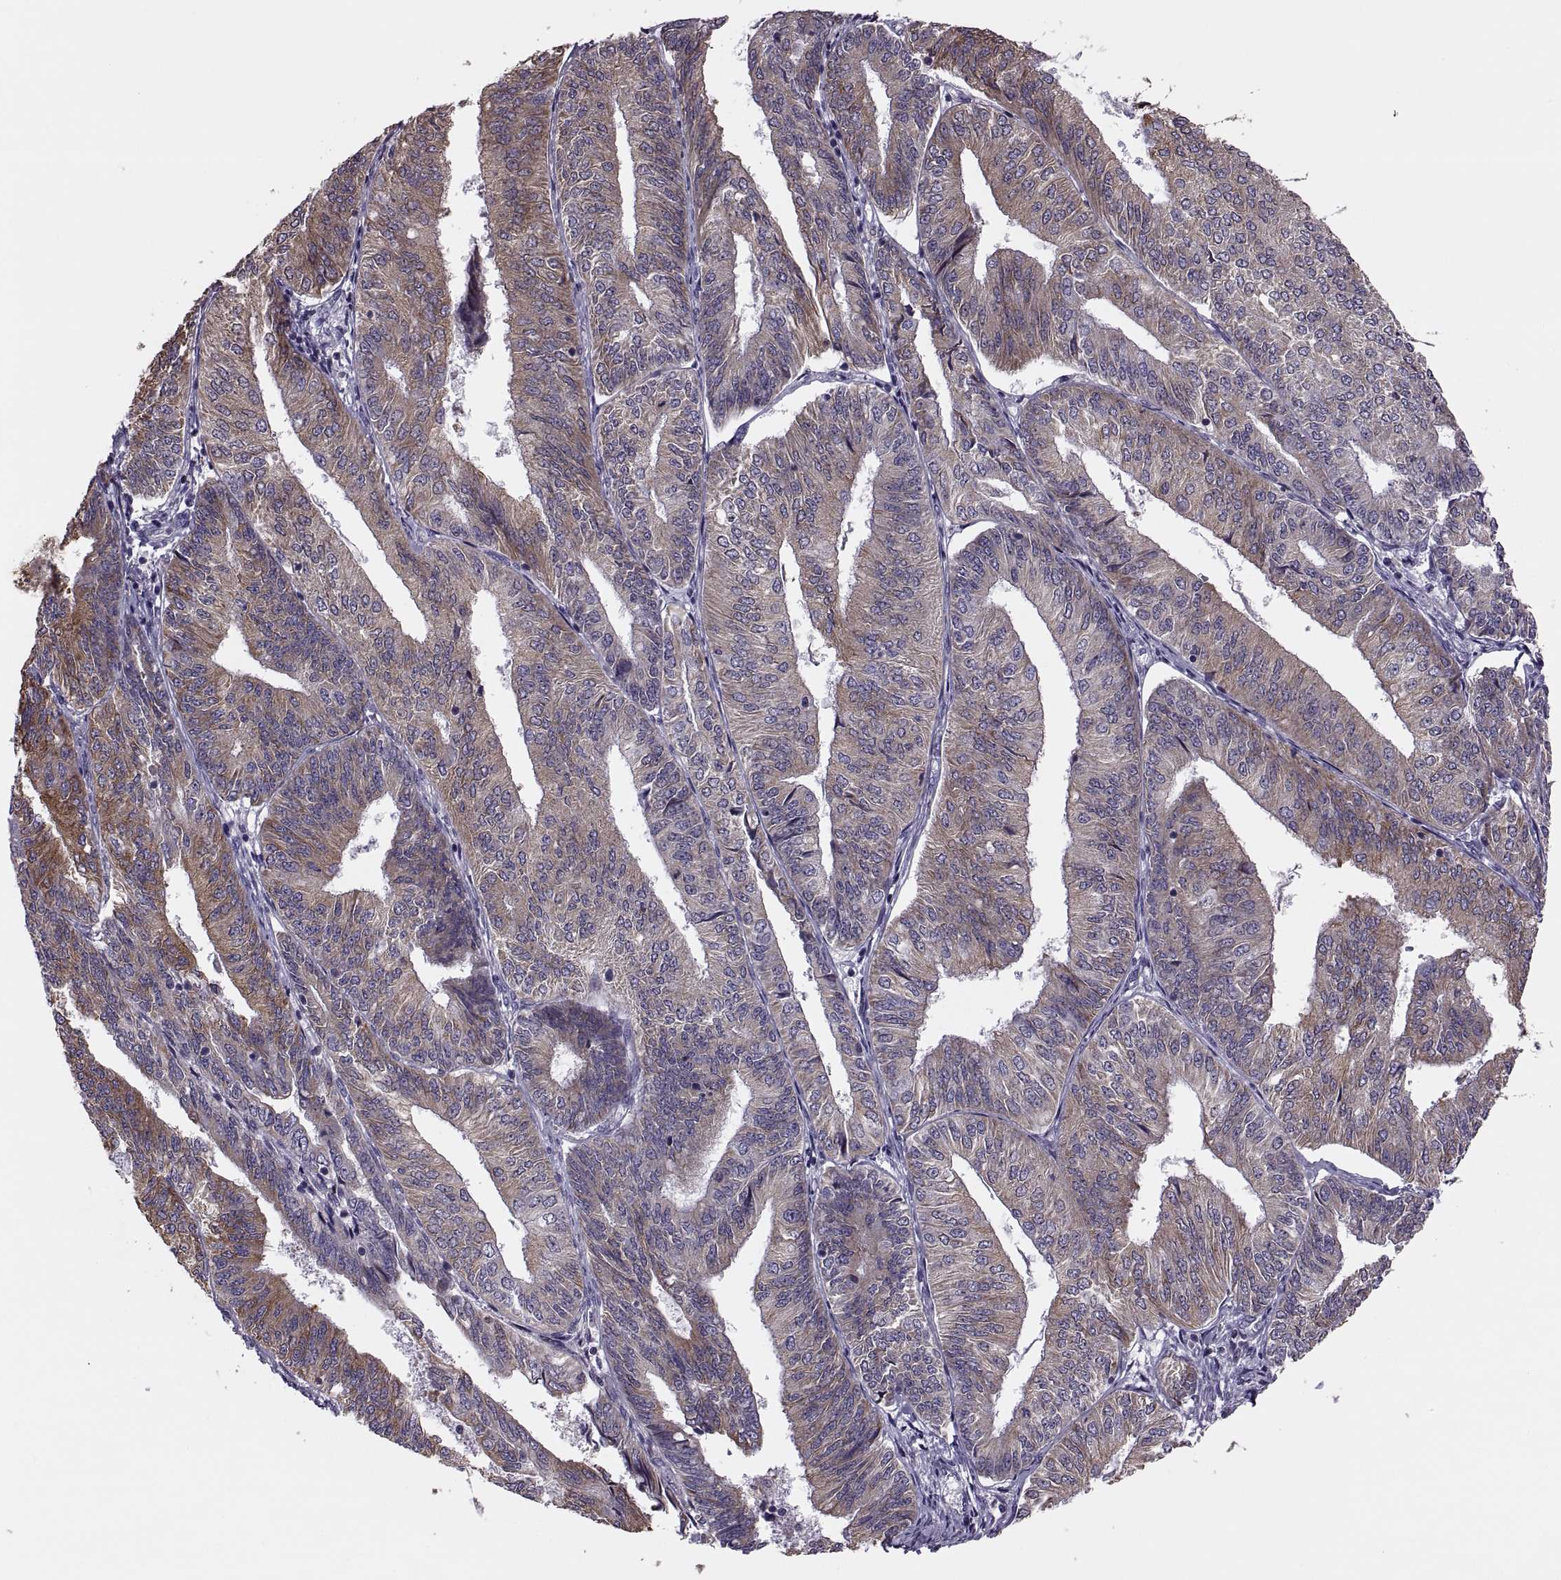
{"staining": {"intensity": "moderate", "quantity": "25%-75%", "location": "cytoplasmic/membranous"}, "tissue": "endometrial cancer", "cell_type": "Tumor cells", "image_type": "cancer", "snomed": [{"axis": "morphology", "description": "Adenocarcinoma, NOS"}, {"axis": "topography", "description": "Endometrium"}], "caption": "Human adenocarcinoma (endometrial) stained with a protein marker demonstrates moderate staining in tumor cells.", "gene": "LETM2", "patient": {"sex": "female", "age": 58}}